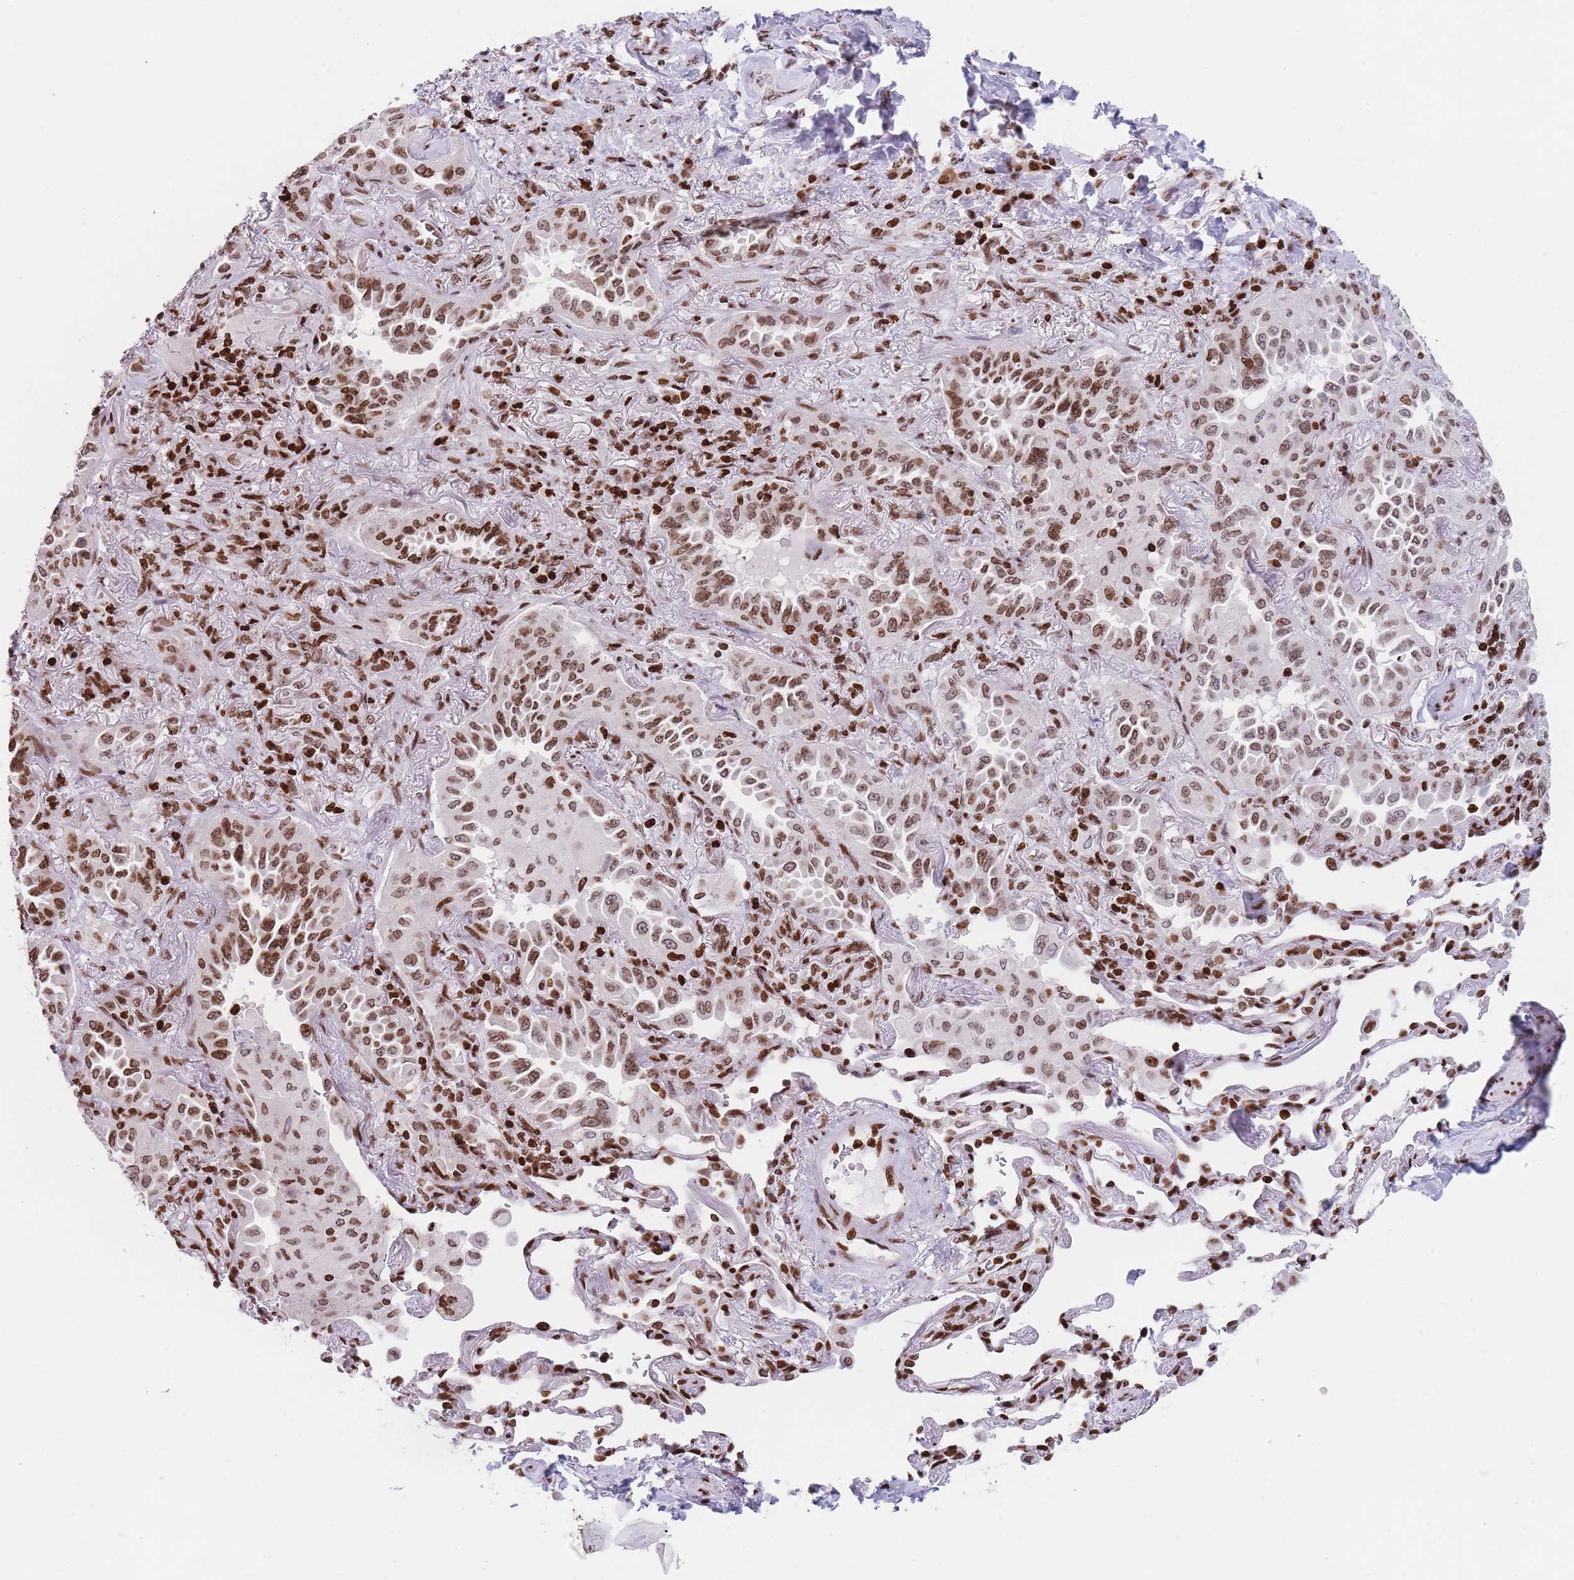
{"staining": {"intensity": "moderate", "quantity": ">75%", "location": "nuclear"}, "tissue": "lung cancer", "cell_type": "Tumor cells", "image_type": "cancer", "snomed": [{"axis": "morphology", "description": "Adenocarcinoma, NOS"}, {"axis": "topography", "description": "Lung"}], "caption": "IHC (DAB) staining of adenocarcinoma (lung) displays moderate nuclear protein expression in about >75% of tumor cells. (DAB IHC, brown staining for protein, blue staining for nuclei).", "gene": "AK9", "patient": {"sex": "female", "age": 69}}